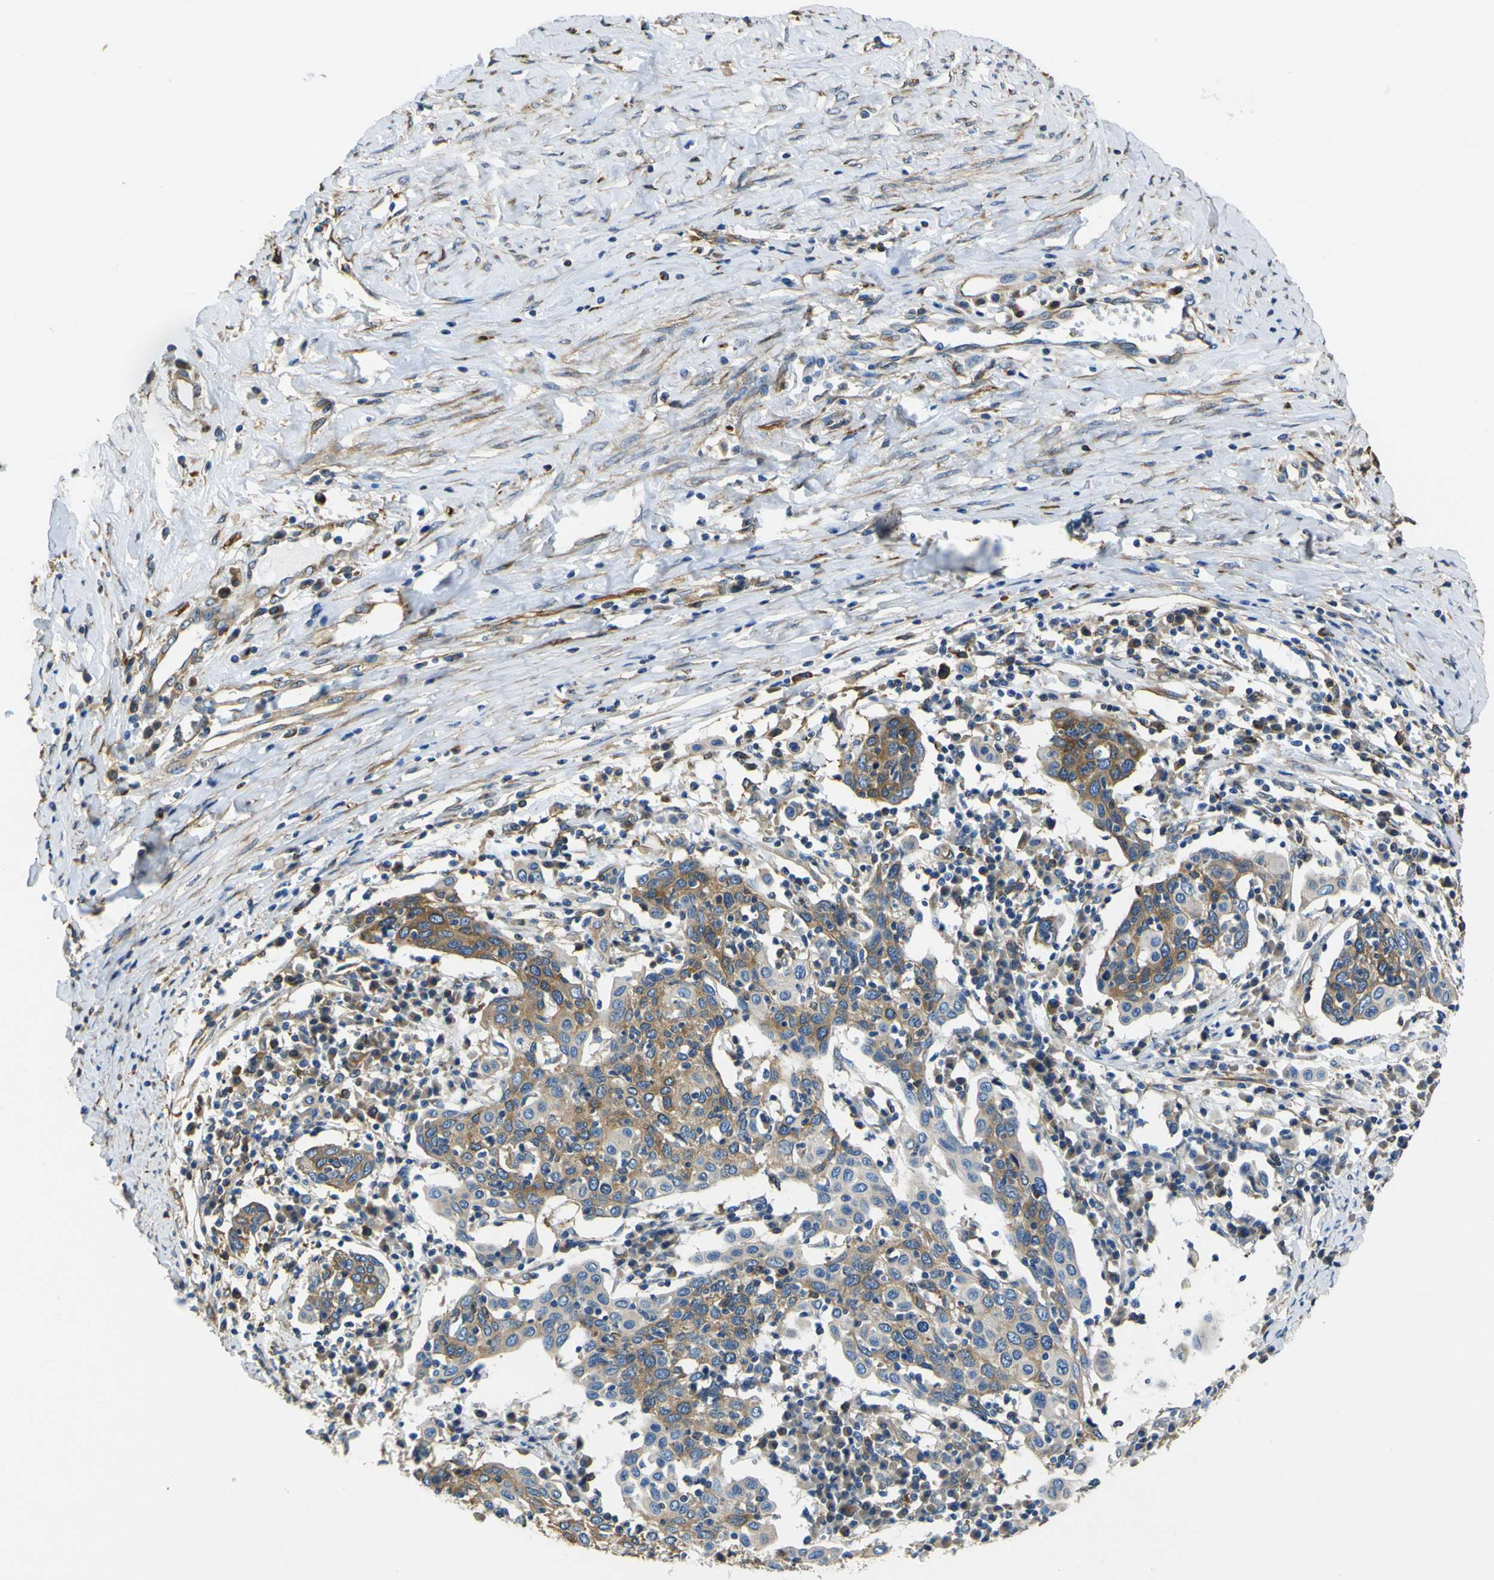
{"staining": {"intensity": "moderate", "quantity": ">75%", "location": "cytoplasmic/membranous"}, "tissue": "cervical cancer", "cell_type": "Tumor cells", "image_type": "cancer", "snomed": [{"axis": "morphology", "description": "Squamous cell carcinoma, NOS"}, {"axis": "topography", "description": "Cervix"}], "caption": "Human squamous cell carcinoma (cervical) stained with a protein marker demonstrates moderate staining in tumor cells.", "gene": "TUBB", "patient": {"sex": "female", "age": 40}}